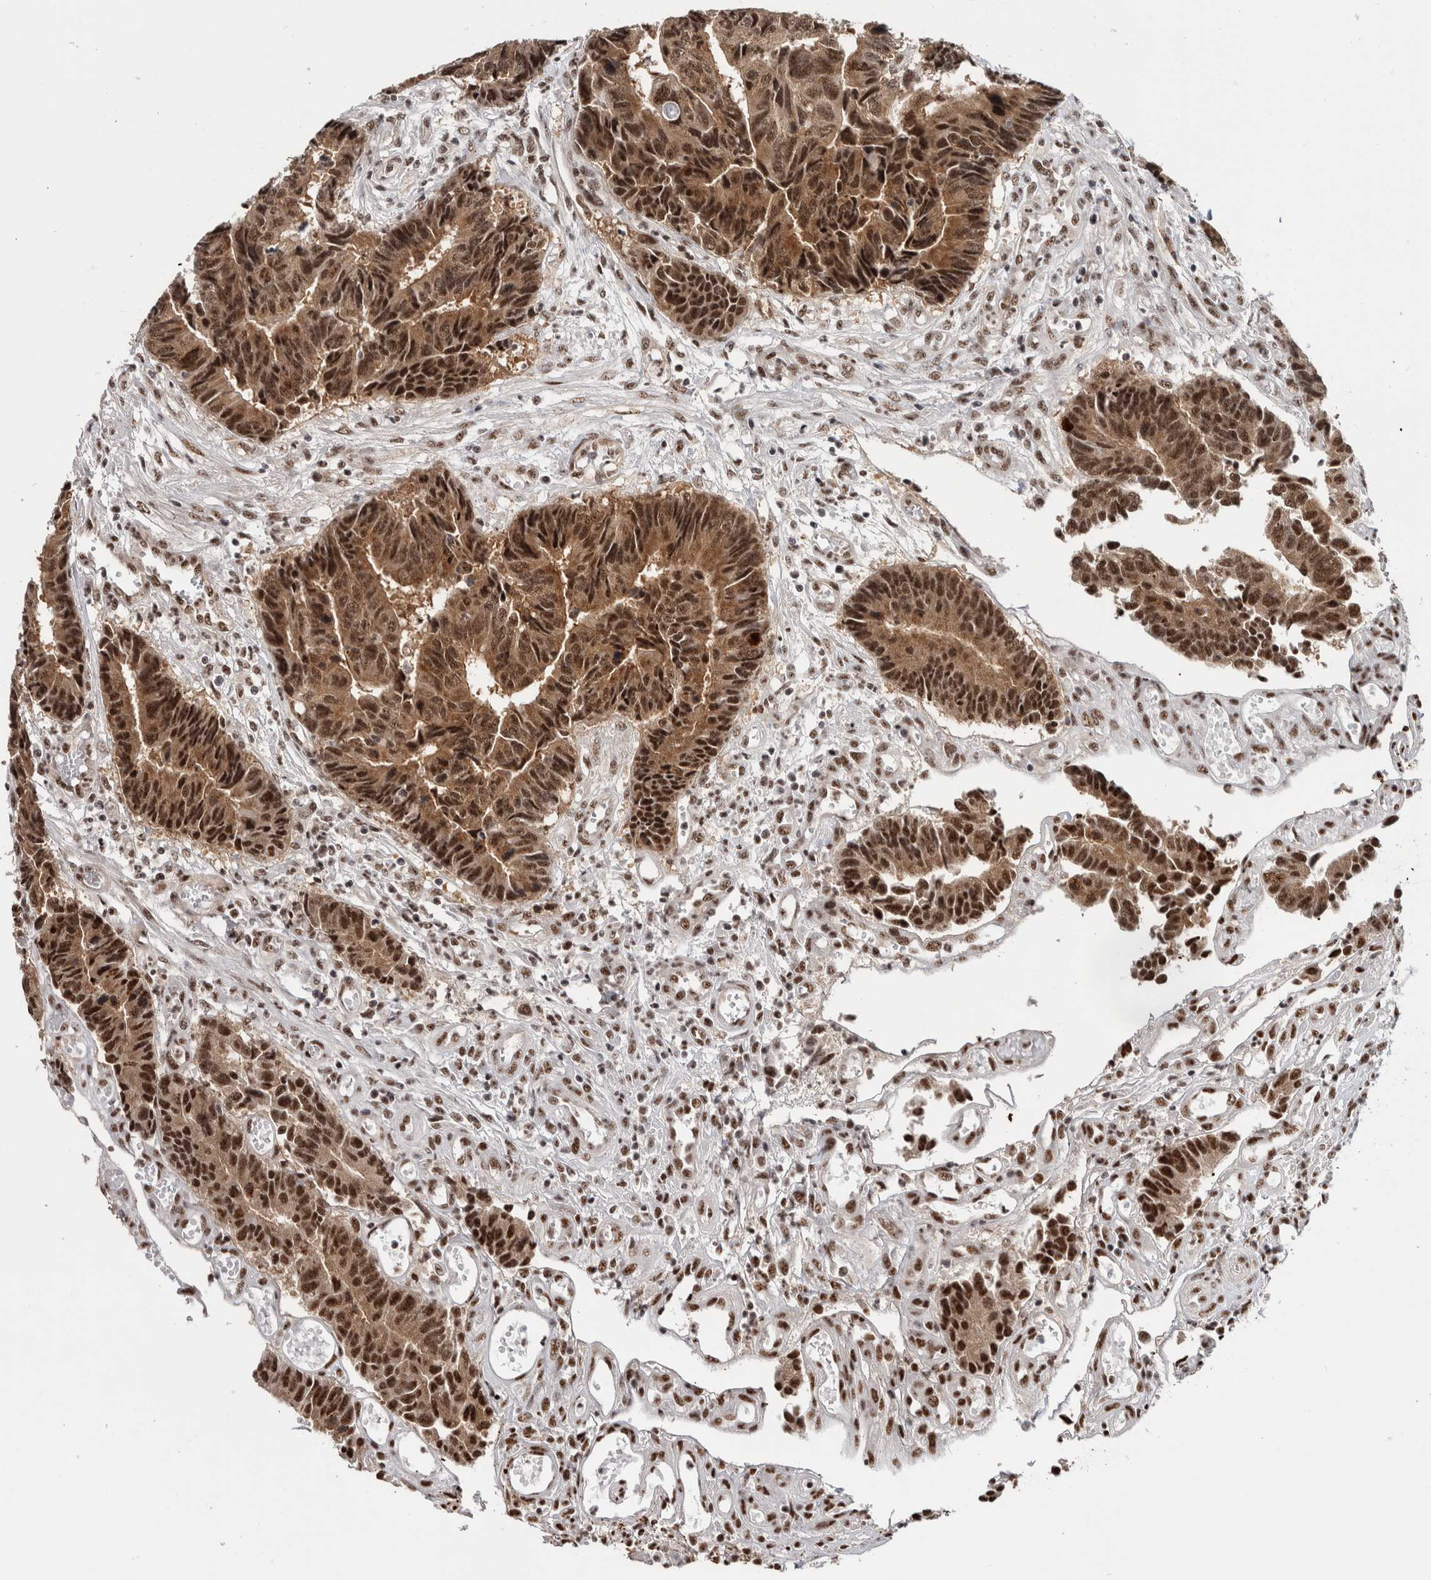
{"staining": {"intensity": "strong", "quantity": ">75%", "location": "cytoplasmic/membranous,nuclear"}, "tissue": "colorectal cancer", "cell_type": "Tumor cells", "image_type": "cancer", "snomed": [{"axis": "morphology", "description": "Adenocarcinoma, NOS"}, {"axis": "topography", "description": "Rectum"}], "caption": "Immunohistochemistry histopathology image of colorectal cancer stained for a protein (brown), which reveals high levels of strong cytoplasmic/membranous and nuclear expression in approximately >75% of tumor cells.", "gene": "MKNK1", "patient": {"sex": "male", "age": 84}}